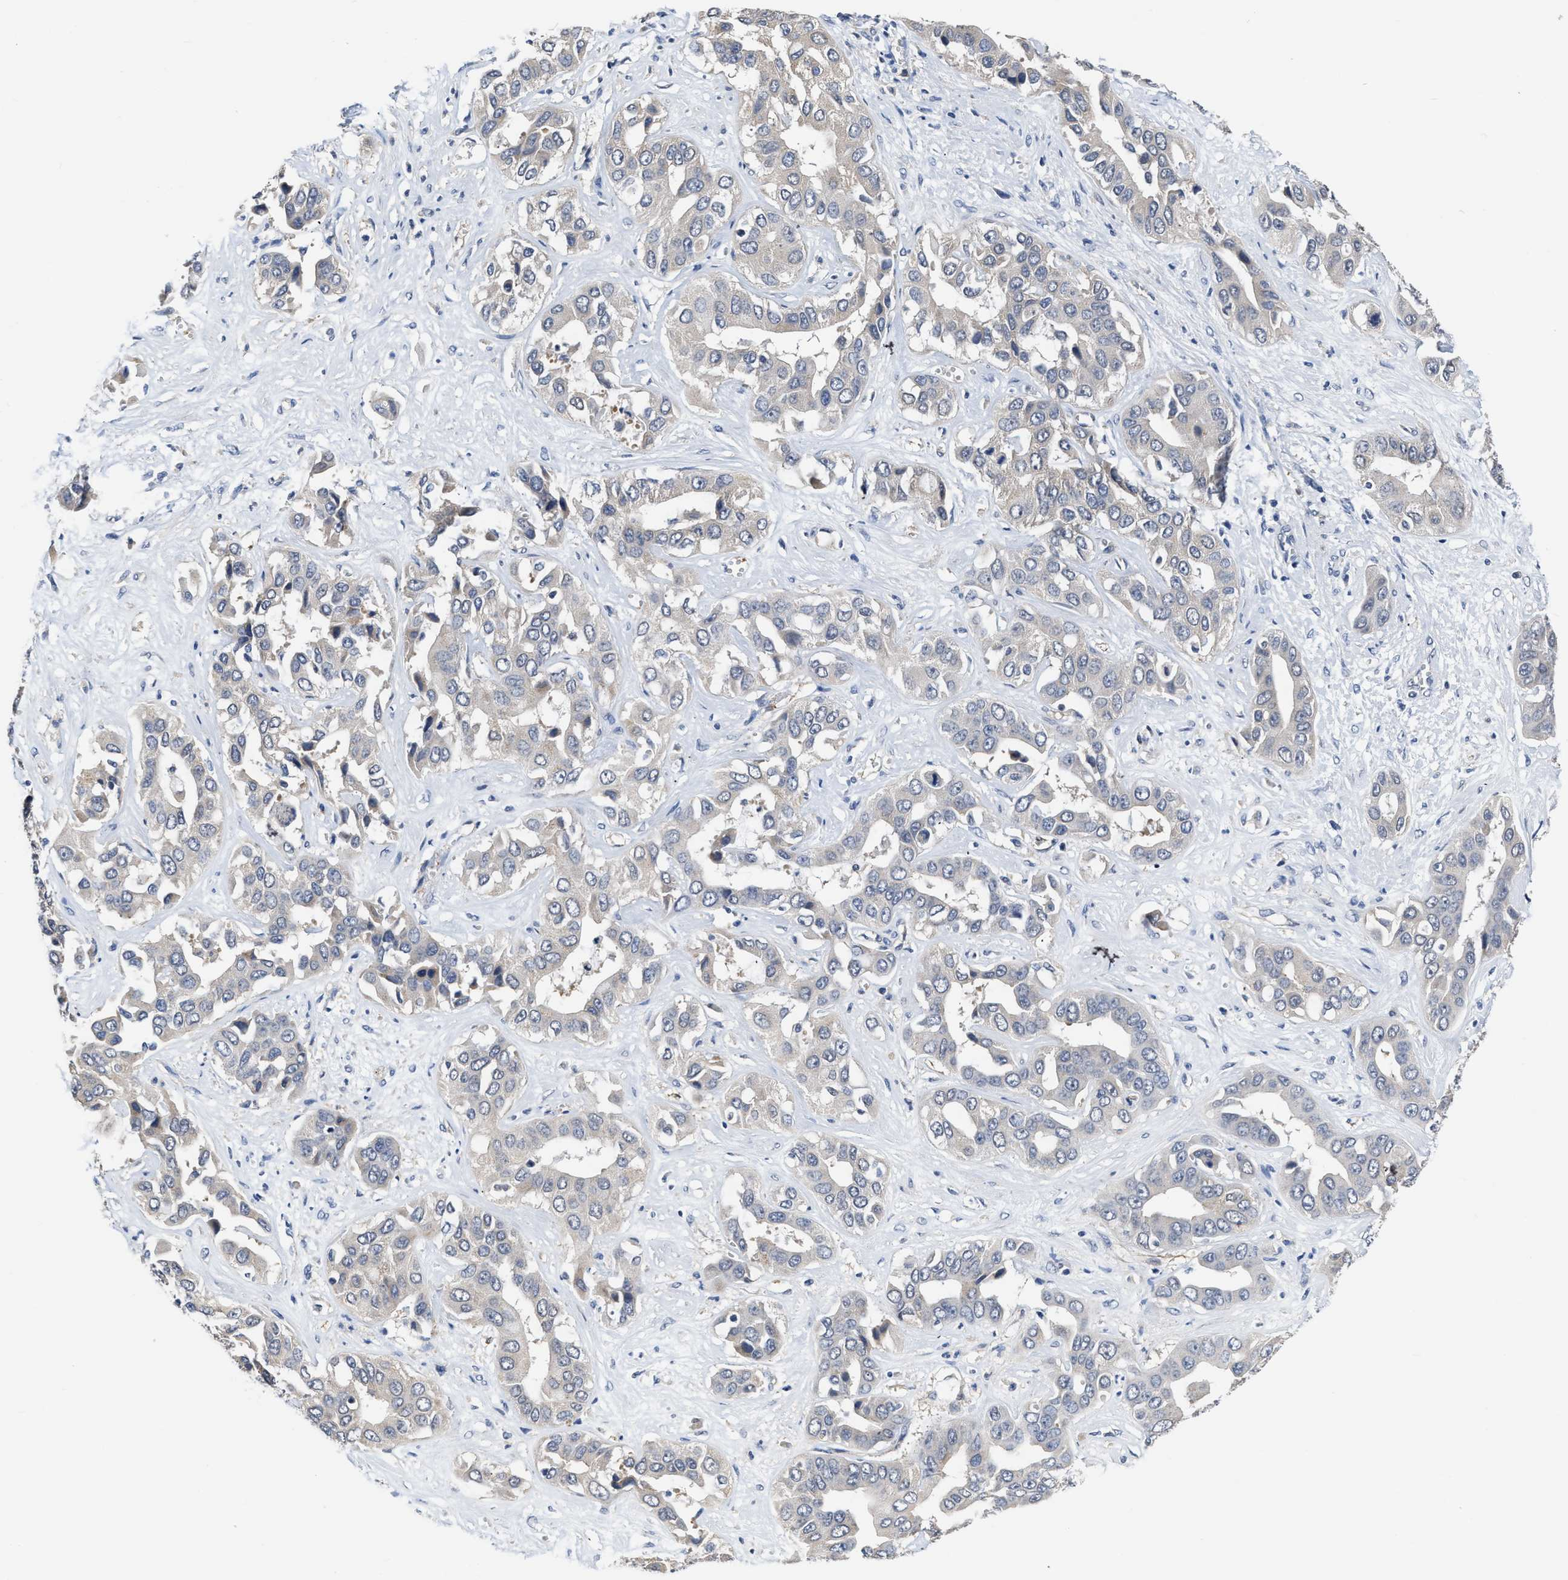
{"staining": {"intensity": "negative", "quantity": "none", "location": "none"}, "tissue": "liver cancer", "cell_type": "Tumor cells", "image_type": "cancer", "snomed": [{"axis": "morphology", "description": "Cholangiocarcinoma"}, {"axis": "topography", "description": "Liver"}], "caption": "DAB immunohistochemical staining of human liver cholangiocarcinoma shows no significant expression in tumor cells.", "gene": "C22orf42", "patient": {"sex": "female", "age": 52}}